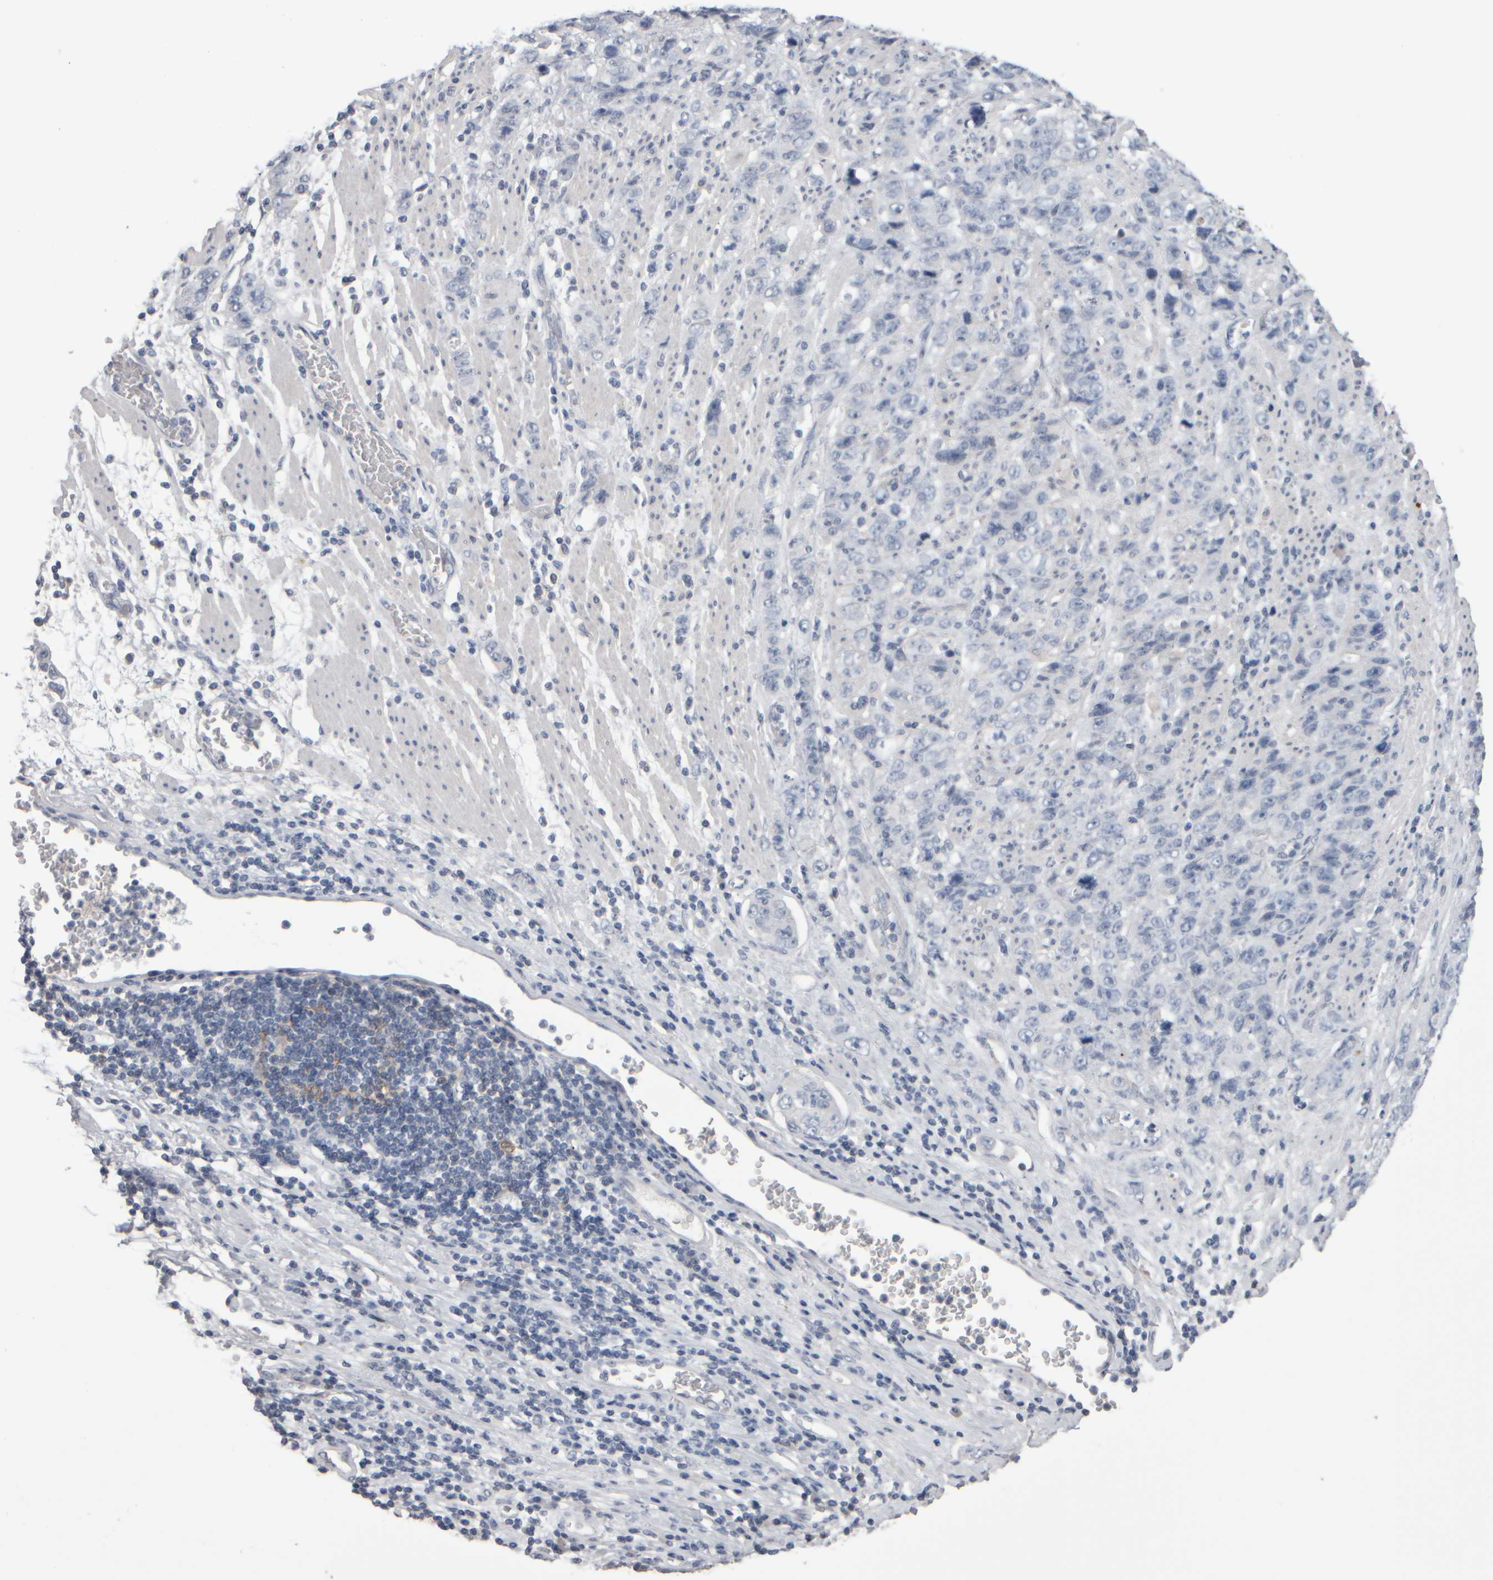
{"staining": {"intensity": "negative", "quantity": "none", "location": "none"}, "tissue": "stomach cancer", "cell_type": "Tumor cells", "image_type": "cancer", "snomed": [{"axis": "morphology", "description": "Adenocarcinoma, NOS"}, {"axis": "topography", "description": "Stomach"}], "caption": "A high-resolution photomicrograph shows IHC staining of stomach cancer (adenocarcinoma), which displays no significant expression in tumor cells.", "gene": "EPHX2", "patient": {"sex": "male", "age": 48}}